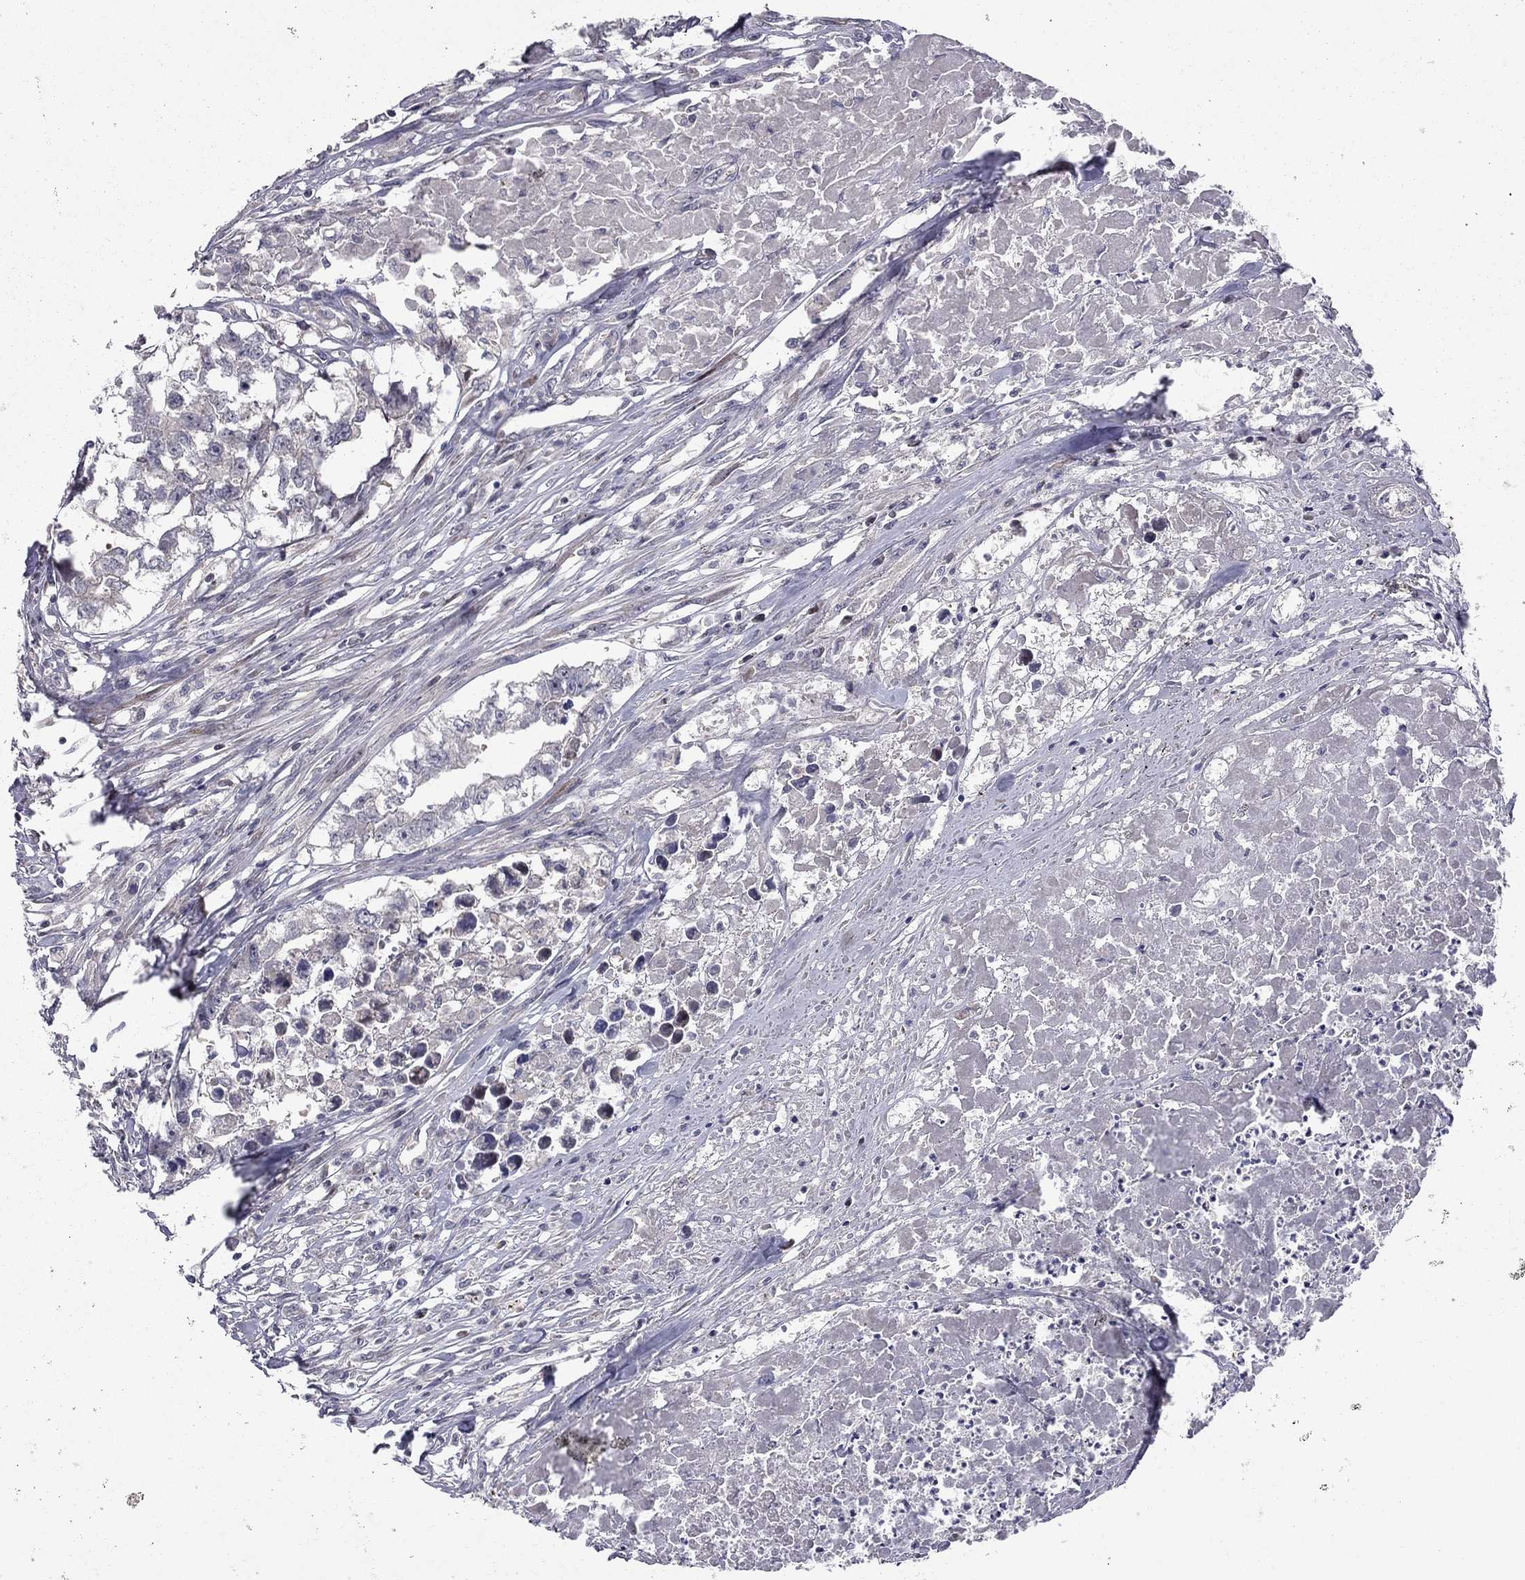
{"staining": {"intensity": "negative", "quantity": "none", "location": "none"}, "tissue": "testis cancer", "cell_type": "Tumor cells", "image_type": "cancer", "snomed": [{"axis": "morphology", "description": "Carcinoma, Embryonal, NOS"}, {"axis": "morphology", "description": "Teratoma, malignant, NOS"}, {"axis": "topography", "description": "Testis"}], "caption": "Immunohistochemistry (IHC) histopathology image of embryonal carcinoma (testis) stained for a protein (brown), which shows no positivity in tumor cells.", "gene": "DUSP7", "patient": {"sex": "male", "age": 44}}